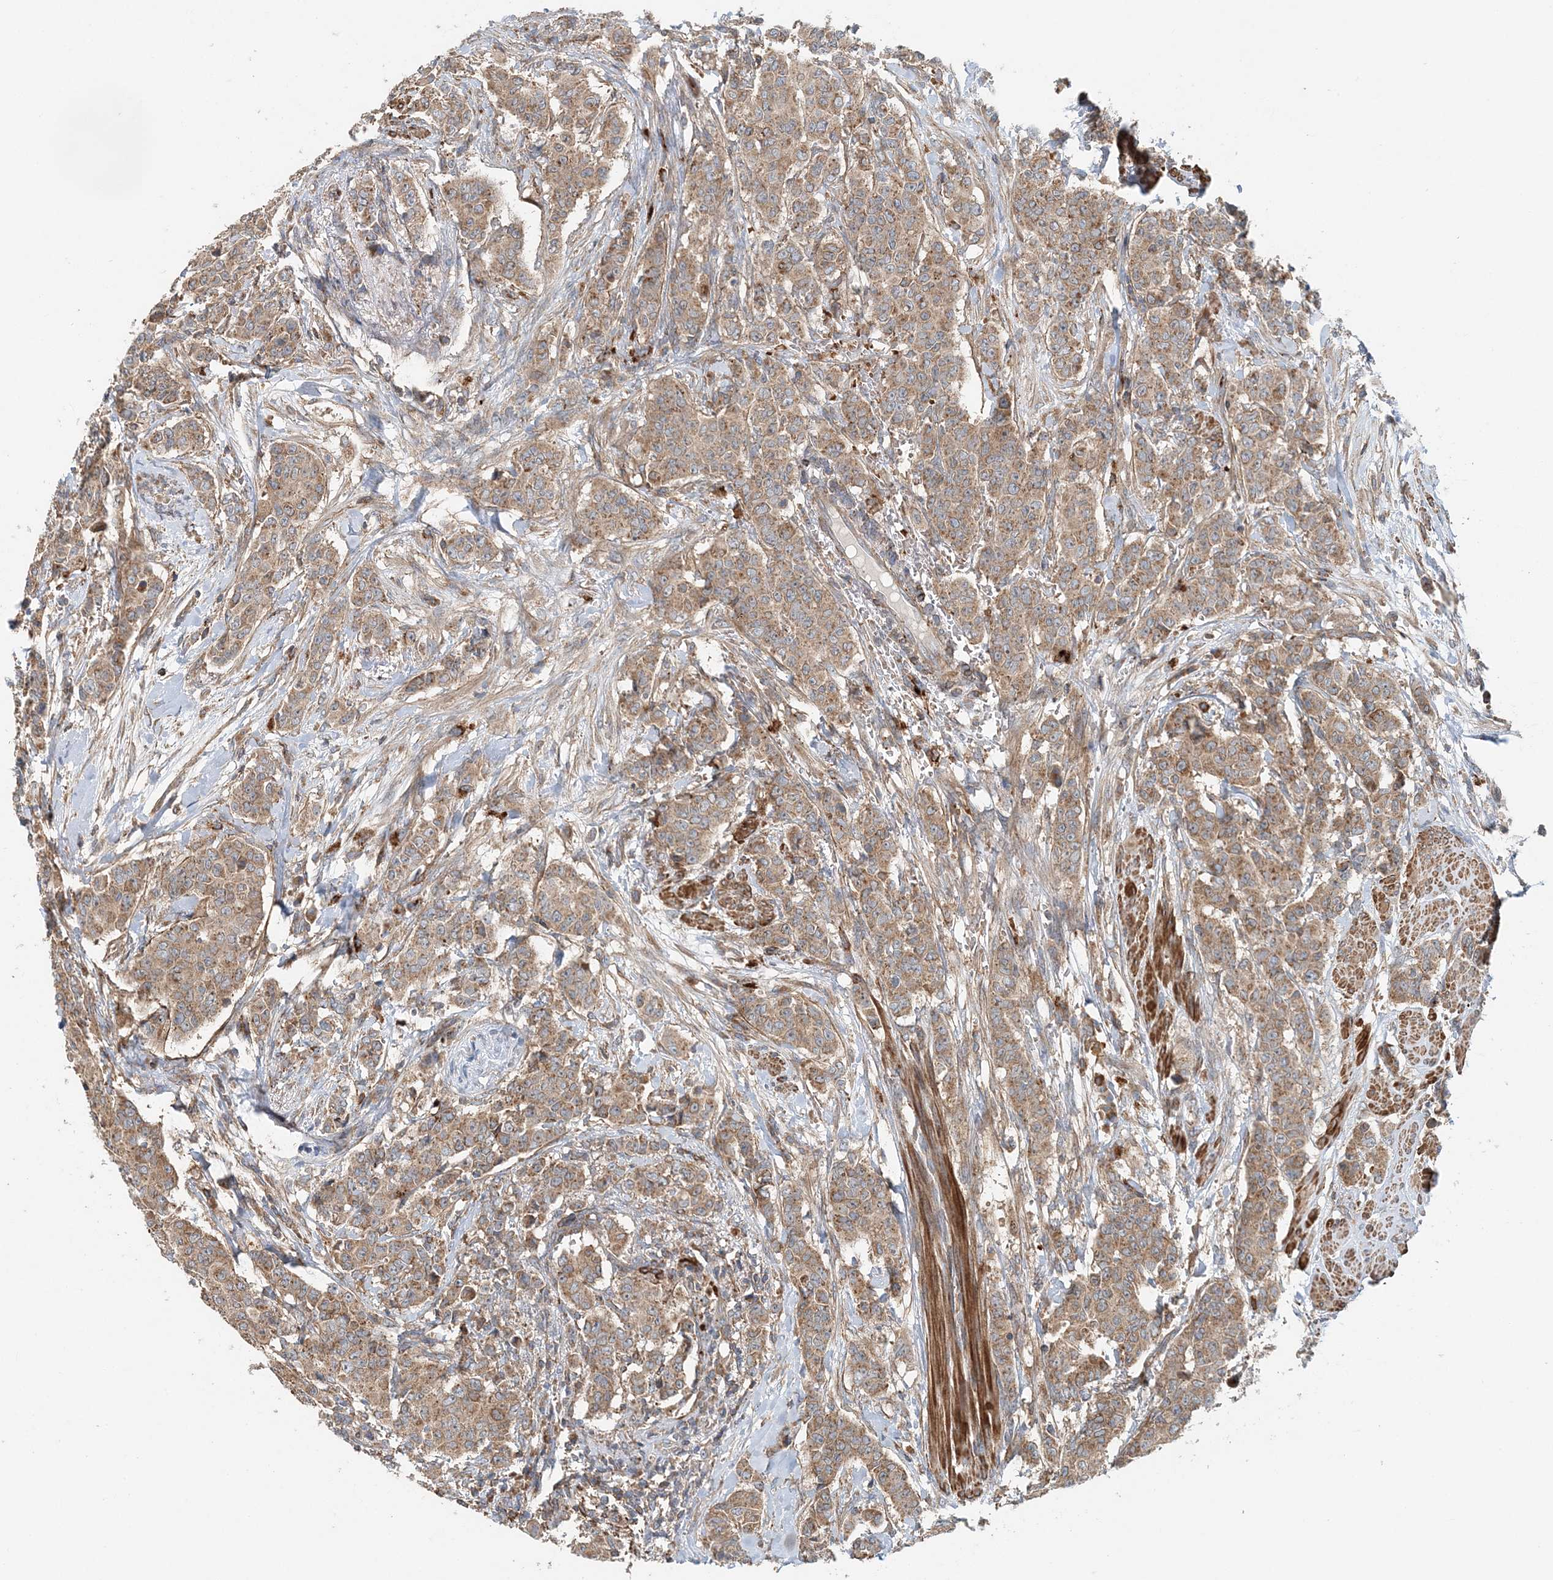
{"staining": {"intensity": "moderate", "quantity": ">75%", "location": "cytoplasmic/membranous"}, "tissue": "breast cancer", "cell_type": "Tumor cells", "image_type": "cancer", "snomed": [{"axis": "morphology", "description": "Duct carcinoma"}, {"axis": "topography", "description": "Breast"}], "caption": "Invasive ductal carcinoma (breast) stained for a protein demonstrates moderate cytoplasmic/membranous positivity in tumor cells.", "gene": "TTI1", "patient": {"sex": "female", "age": 40}}